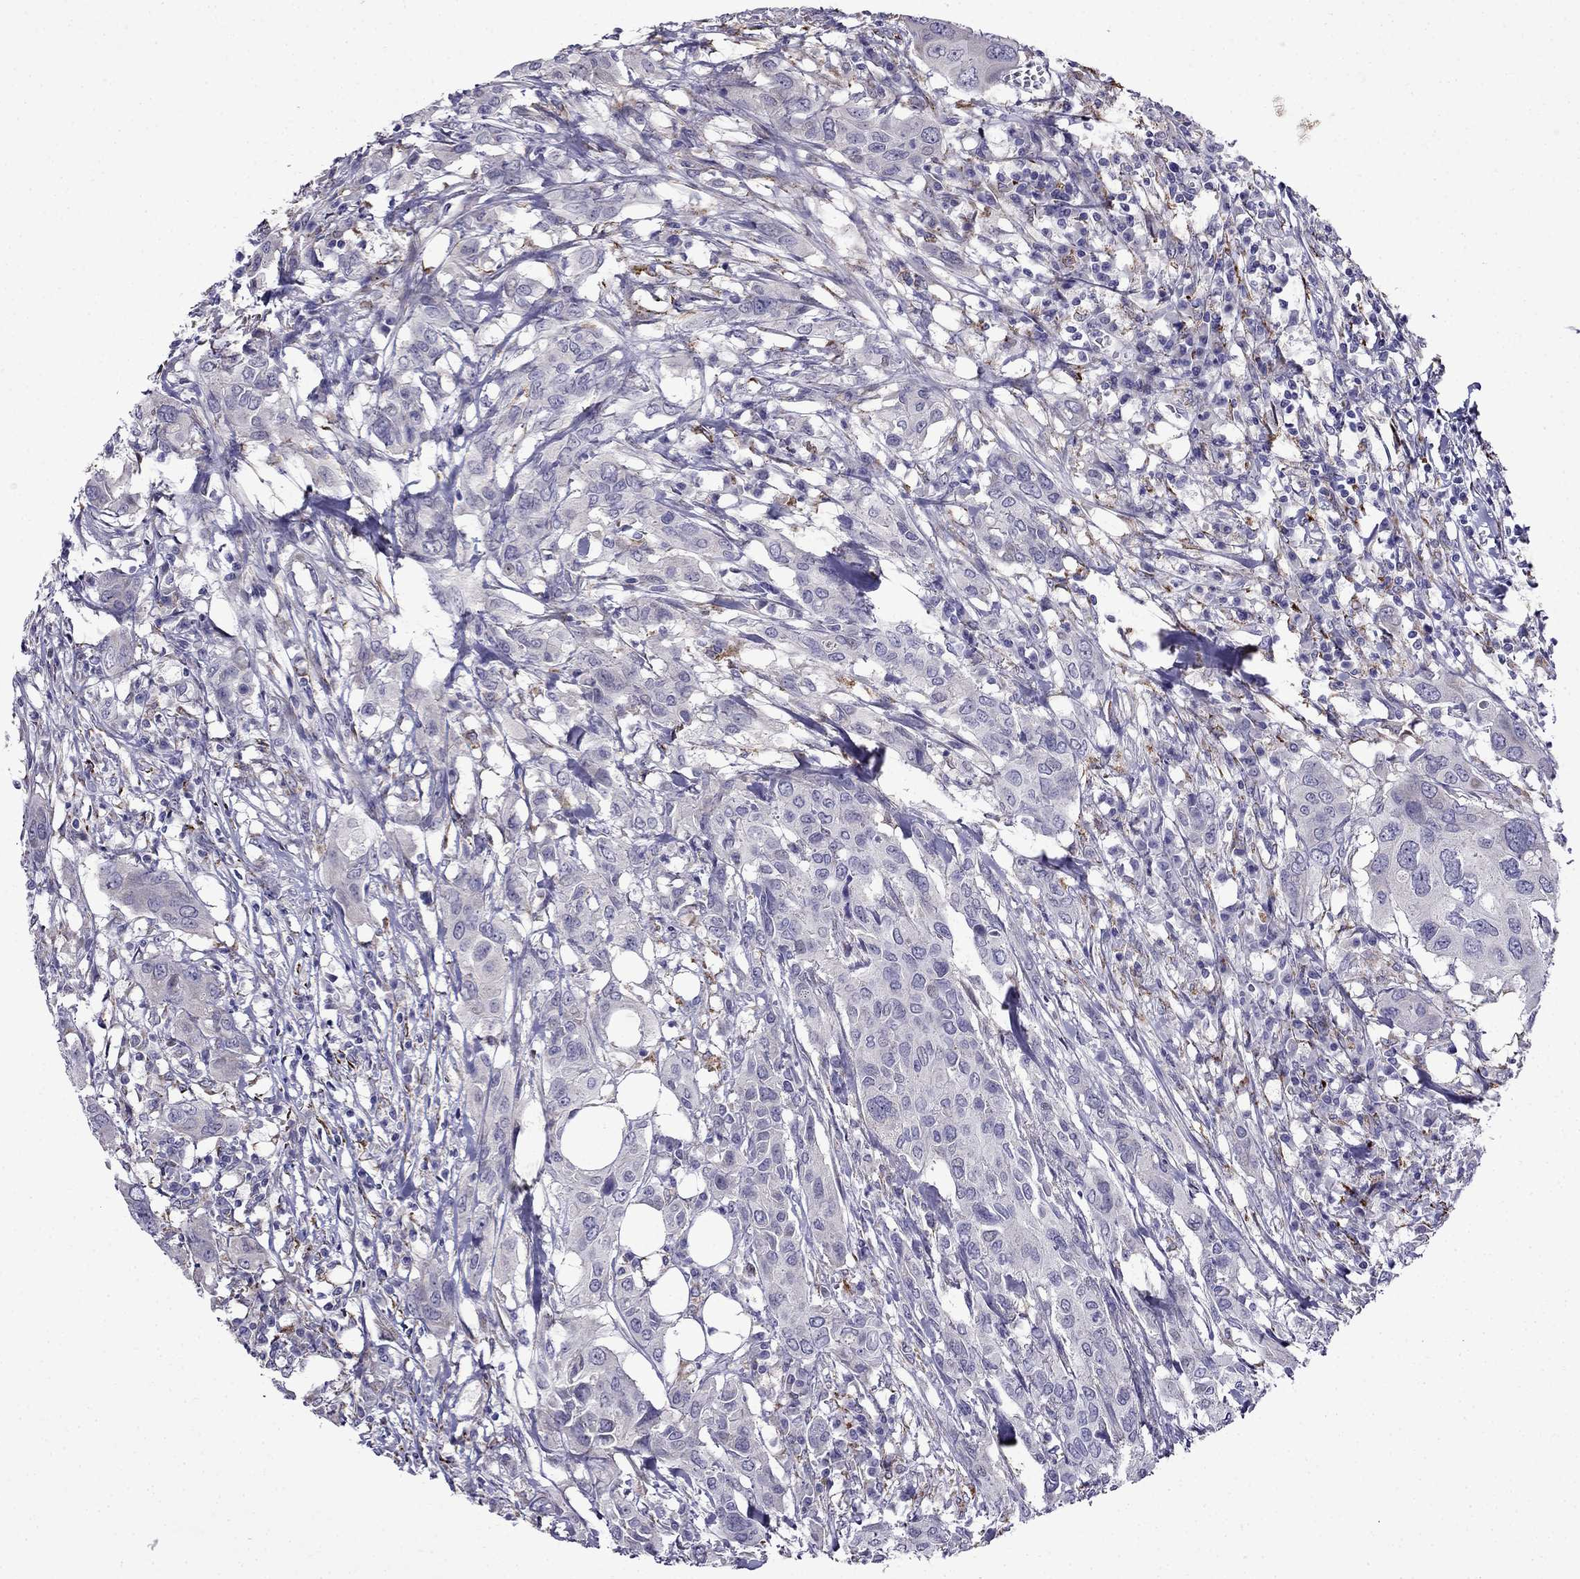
{"staining": {"intensity": "negative", "quantity": "none", "location": "none"}, "tissue": "urothelial cancer", "cell_type": "Tumor cells", "image_type": "cancer", "snomed": [{"axis": "morphology", "description": "Urothelial carcinoma, NOS"}, {"axis": "morphology", "description": "Urothelial carcinoma, High grade"}, {"axis": "topography", "description": "Urinary bladder"}], "caption": "Protein analysis of transitional cell carcinoma shows no significant staining in tumor cells.", "gene": "PI16", "patient": {"sex": "male", "age": 63}}